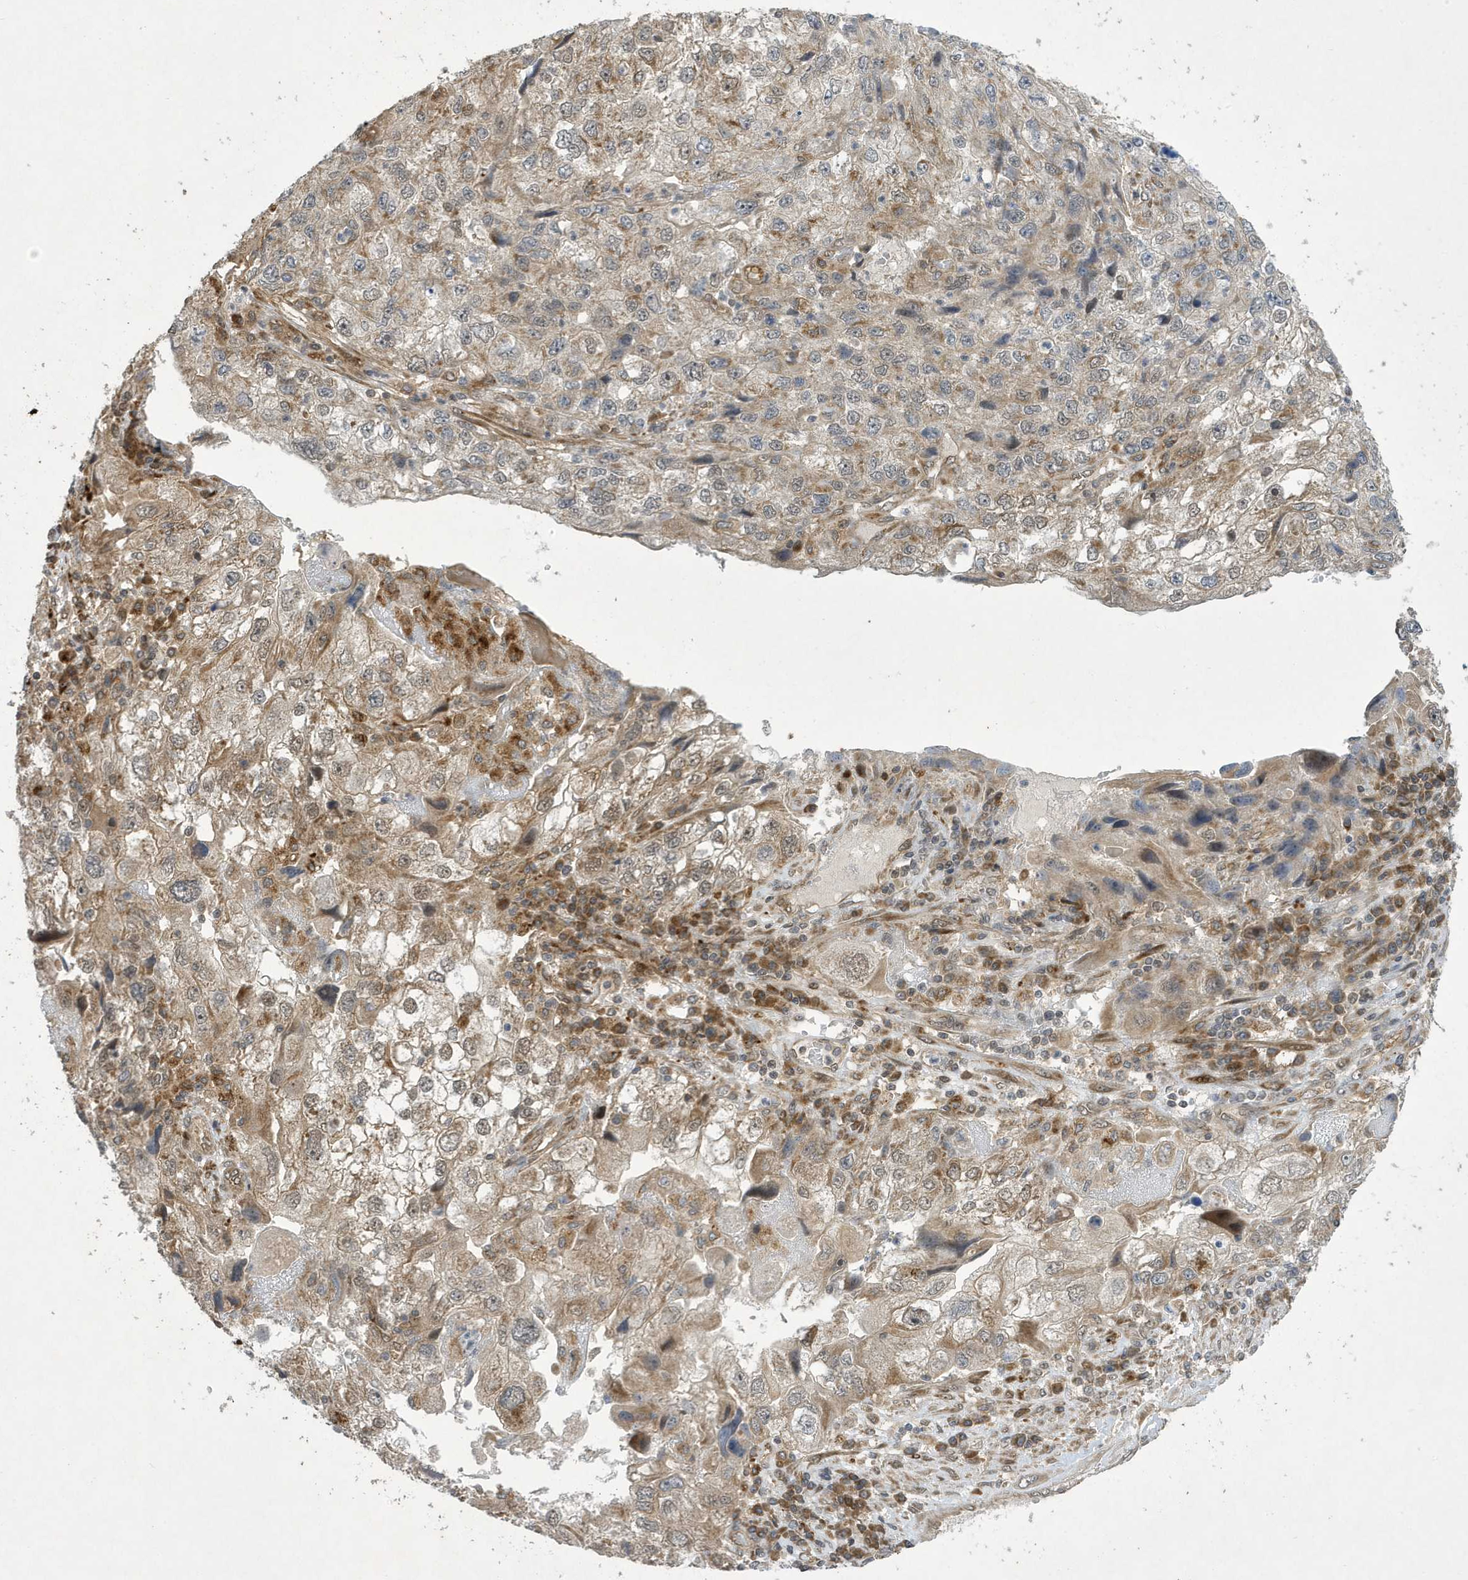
{"staining": {"intensity": "moderate", "quantity": "<25%", "location": "cytoplasmic/membranous,nuclear"}, "tissue": "endometrial cancer", "cell_type": "Tumor cells", "image_type": "cancer", "snomed": [{"axis": "morphology", "description": "Adenocarcinoma, NOS"}, {"axis": "topography", "description": "Endometrium"}], "caption": "Immunohistochemistry (IHC) of endometrial cancer (adenocarcinoma) displays low levels of moderate cytoplasmic/membranous and nuclear positivity in approximately <25% of tumor cells.", "gene": "NCOA7", "patient": {"sex": "female", "age": 49}}